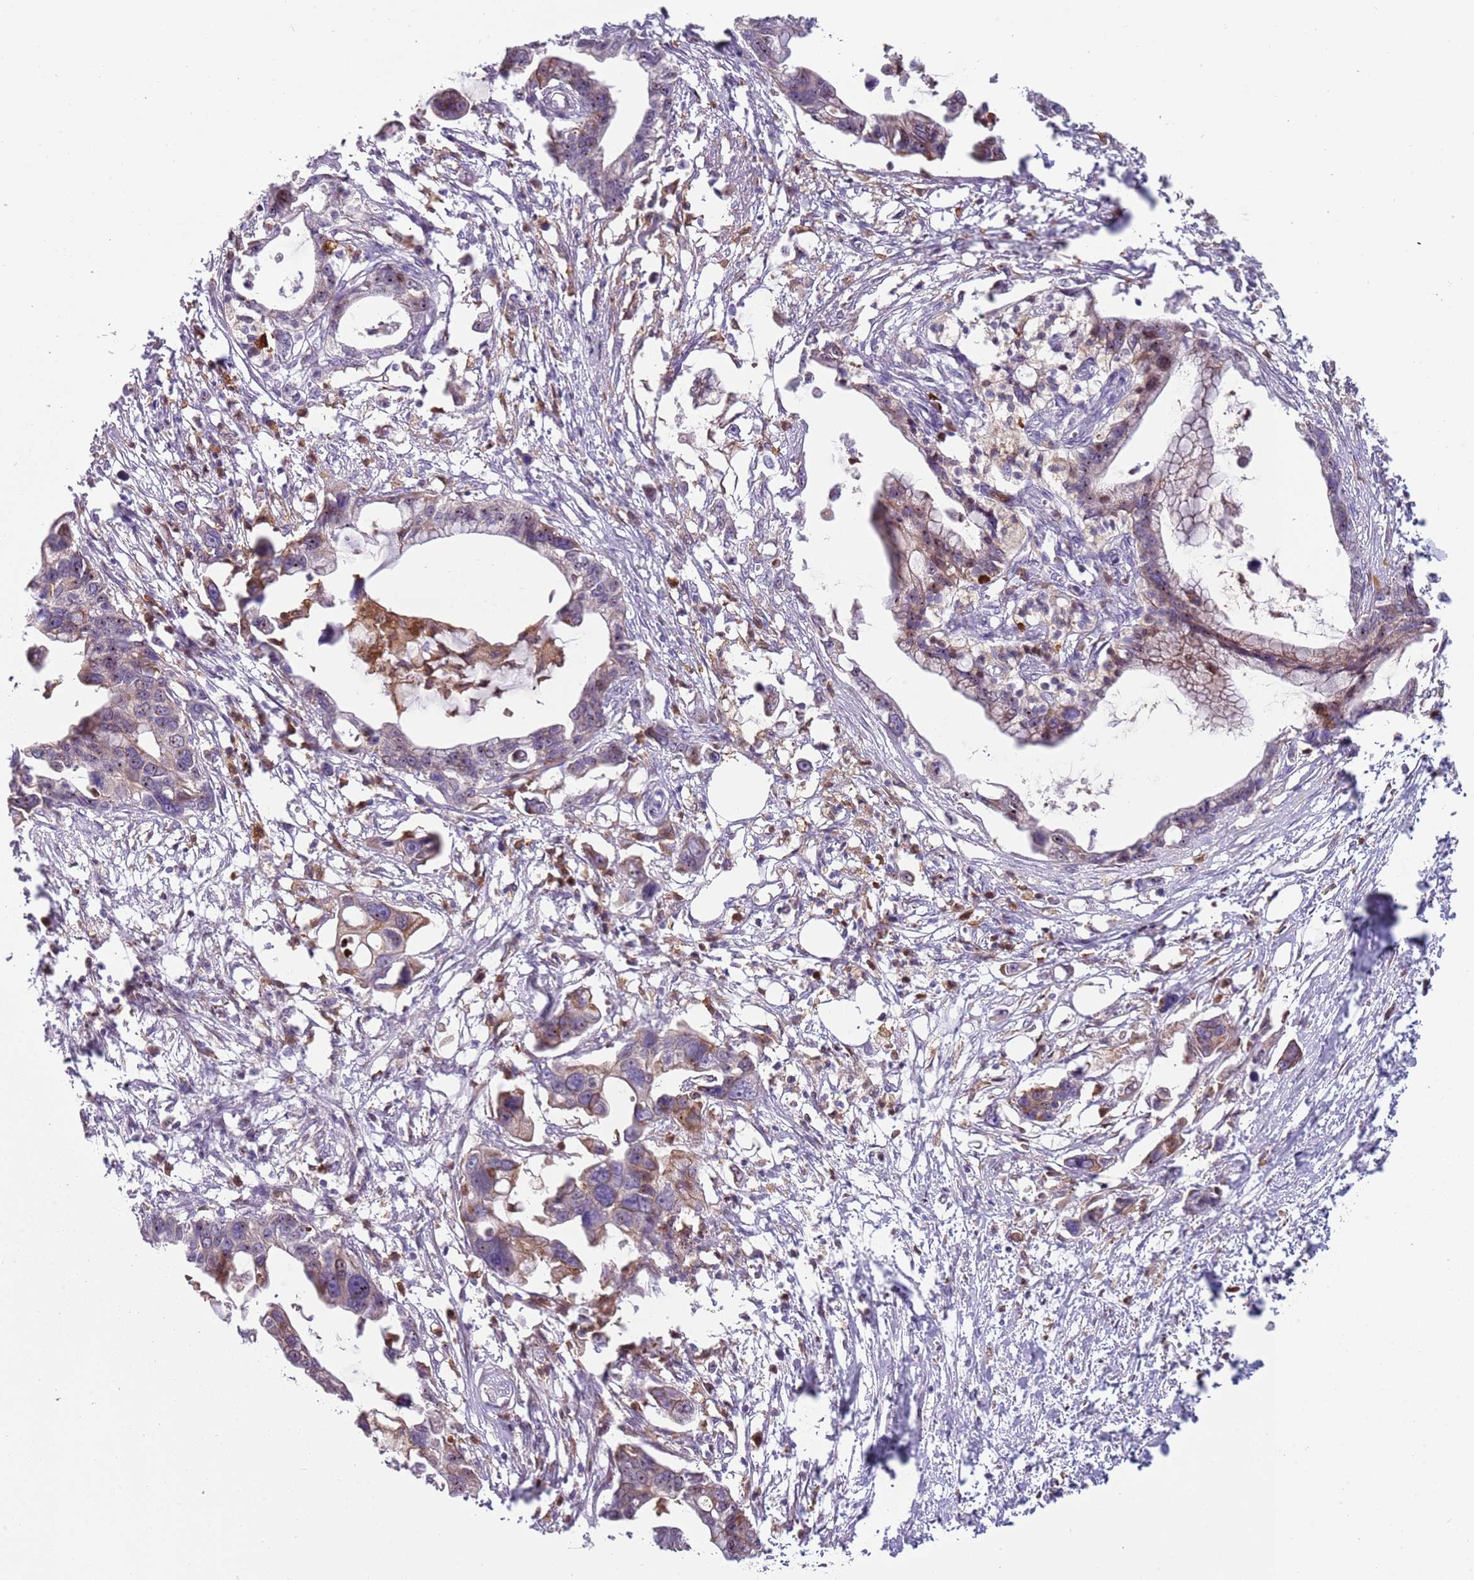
{"staining": {"intensity": "weak", "quantity": "25%-75%", "location": "cytoplasmic/membranous"}, "tissue": "pancreatic cancer", "cell_type": "Tumor cells", "image_type": "cancer", "snomed": [{"axis": "morphology", "description": "Adenocarcinoma, NOS"}, {"axis": "topography", "description": "Pancreas"}], "caption": "Immunohistochemistry of human adenocarcinoma (pancreatic) shows low levels of weak cytoplasmic/membranous expression in about 25%-75% of tumor cells. The protein of interest is shown in brown color, while the nuclei are stained blue.", "gene": "NADK", "patient": {"sex": "female", "age": 83}}